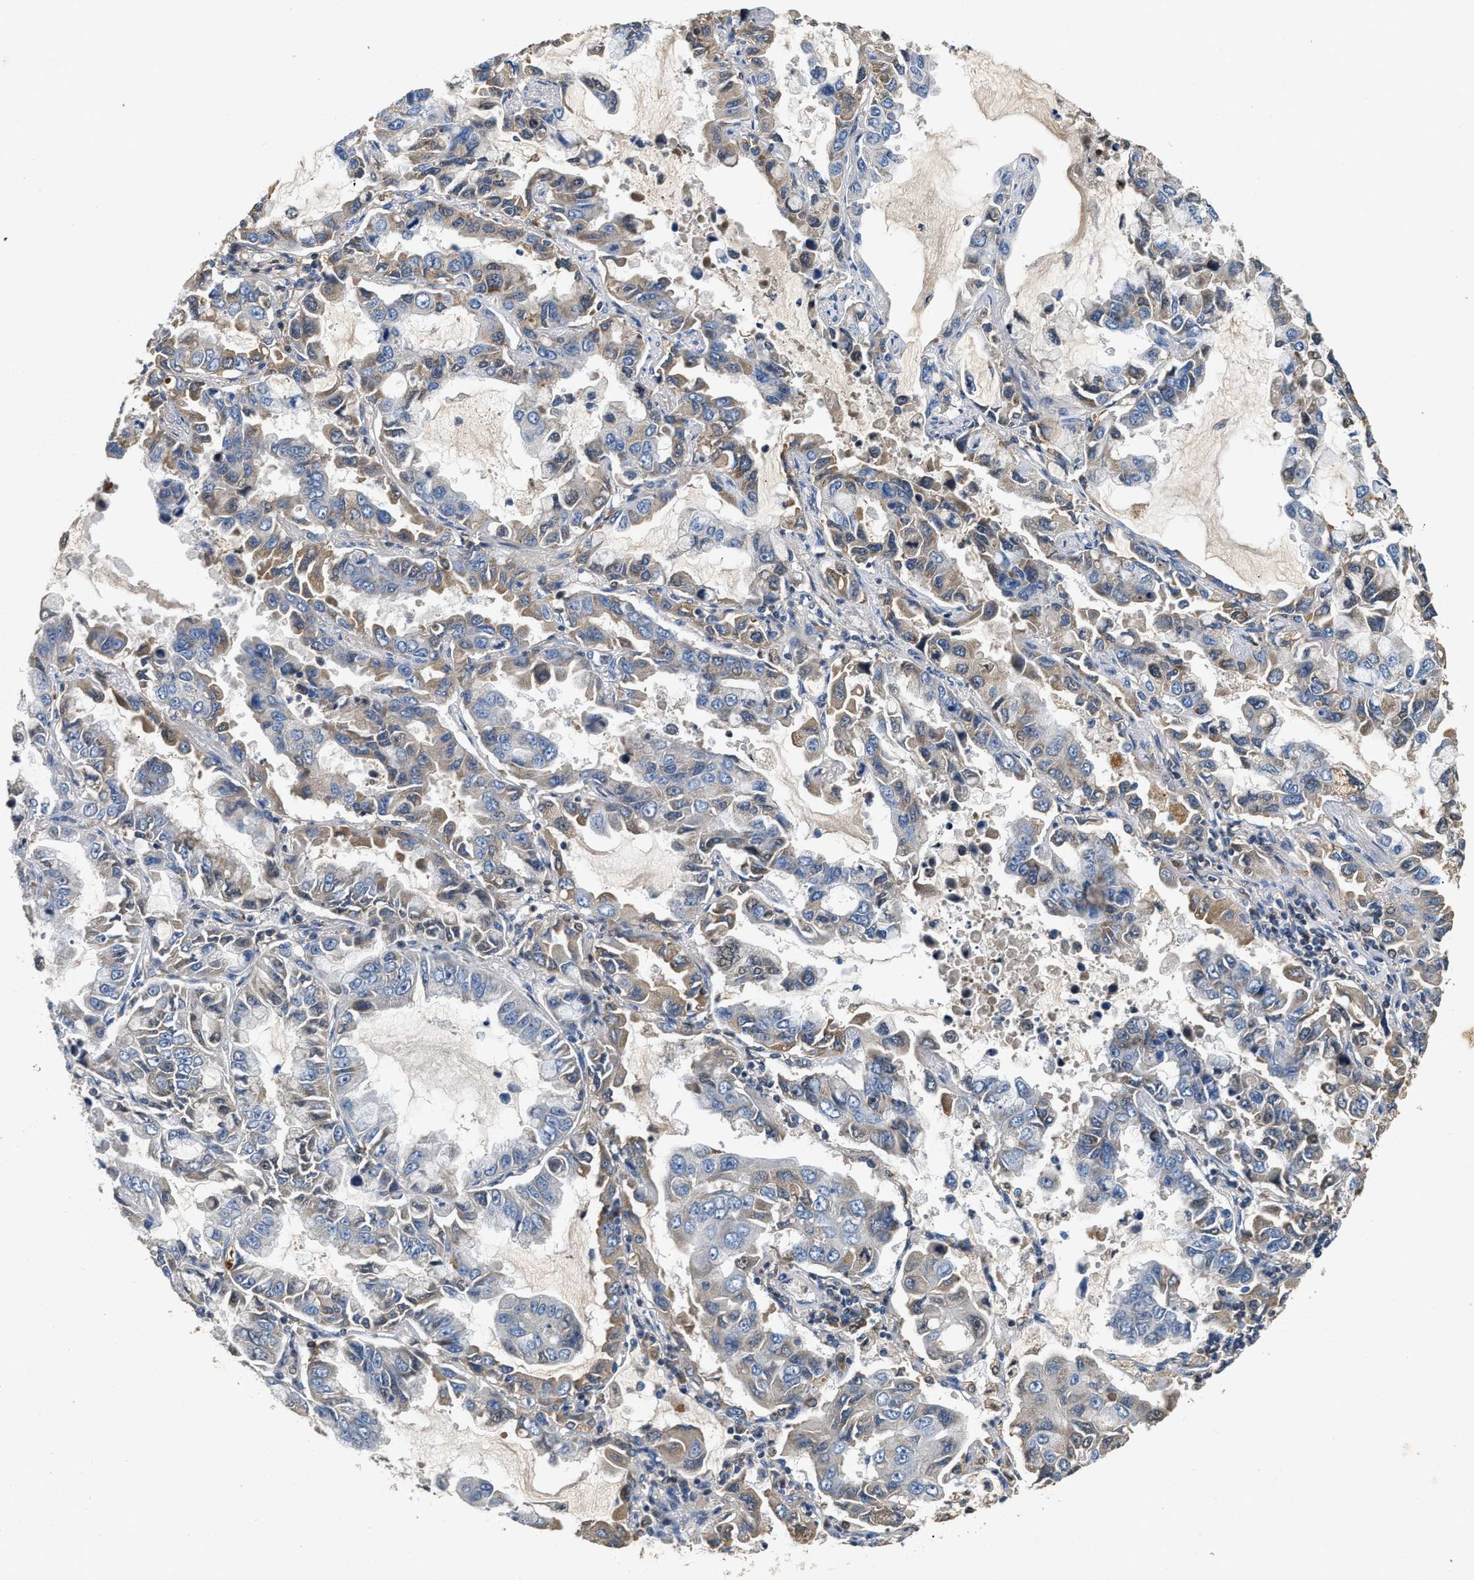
{"staining": {"intensity": "weak", "quantity": "<25%", "location": "cytoplasmic/membranous"}, "tissue": "lung cancer", "cell_type": "Tumor cells", "image_type": "cancer", "snomed": [{"axis": "morphology", "description": "Adenocarcinoma, NOS"}, {"axis": "topography", "description": "Lung"}], "caption": "Protein analysis of lung adenocarcinoma displays no significant staining in tumor cells.", "gene": "C3", "patient": {"sex": "male", "age": 64}}